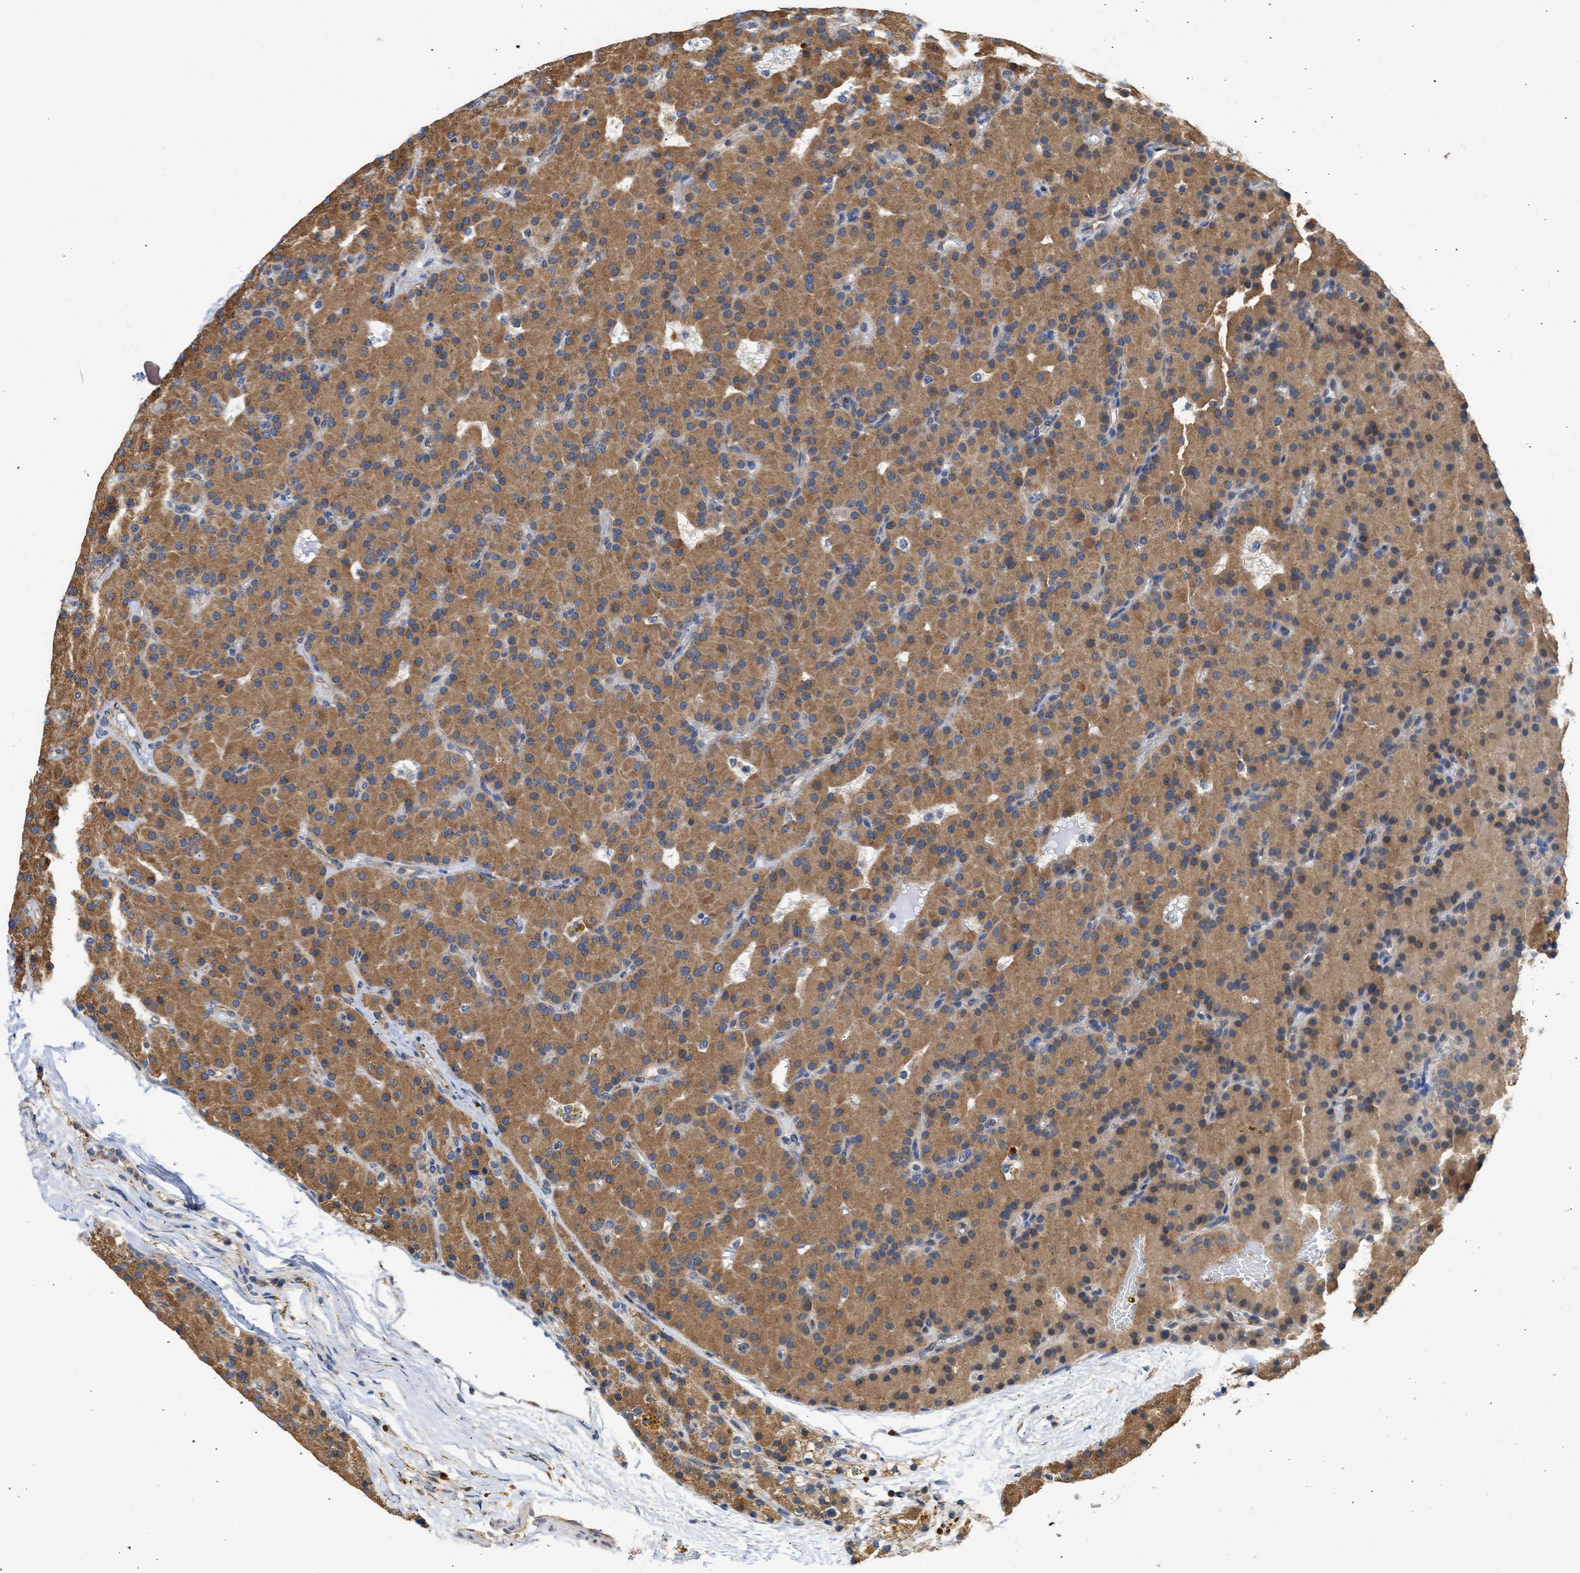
{"staining": {"intensity": "moderate", "quantity": "25%-75%", "location": "cytoplasmic/membranous"}, "tissue": "parathyroid gland", "cell_type": "Glandular cells", "image_type": "normal", "snomed": [{"axis": "morphology", "description": "Normal tissue, NOS"}, {"axis": "morphology", "description": "Adenoma, NOS"}, {"axis": "topography", "description": "Parathyroid gland"}], "caption": "The image shows immunohistochemical staining of normal parathyroid gland. There is moderate cytoplasmic/membranous expression is identified in about 25%-75% of glandular cells.", "gene": "MAP2K3", "patient": {"sex": "male", "age": 75}}